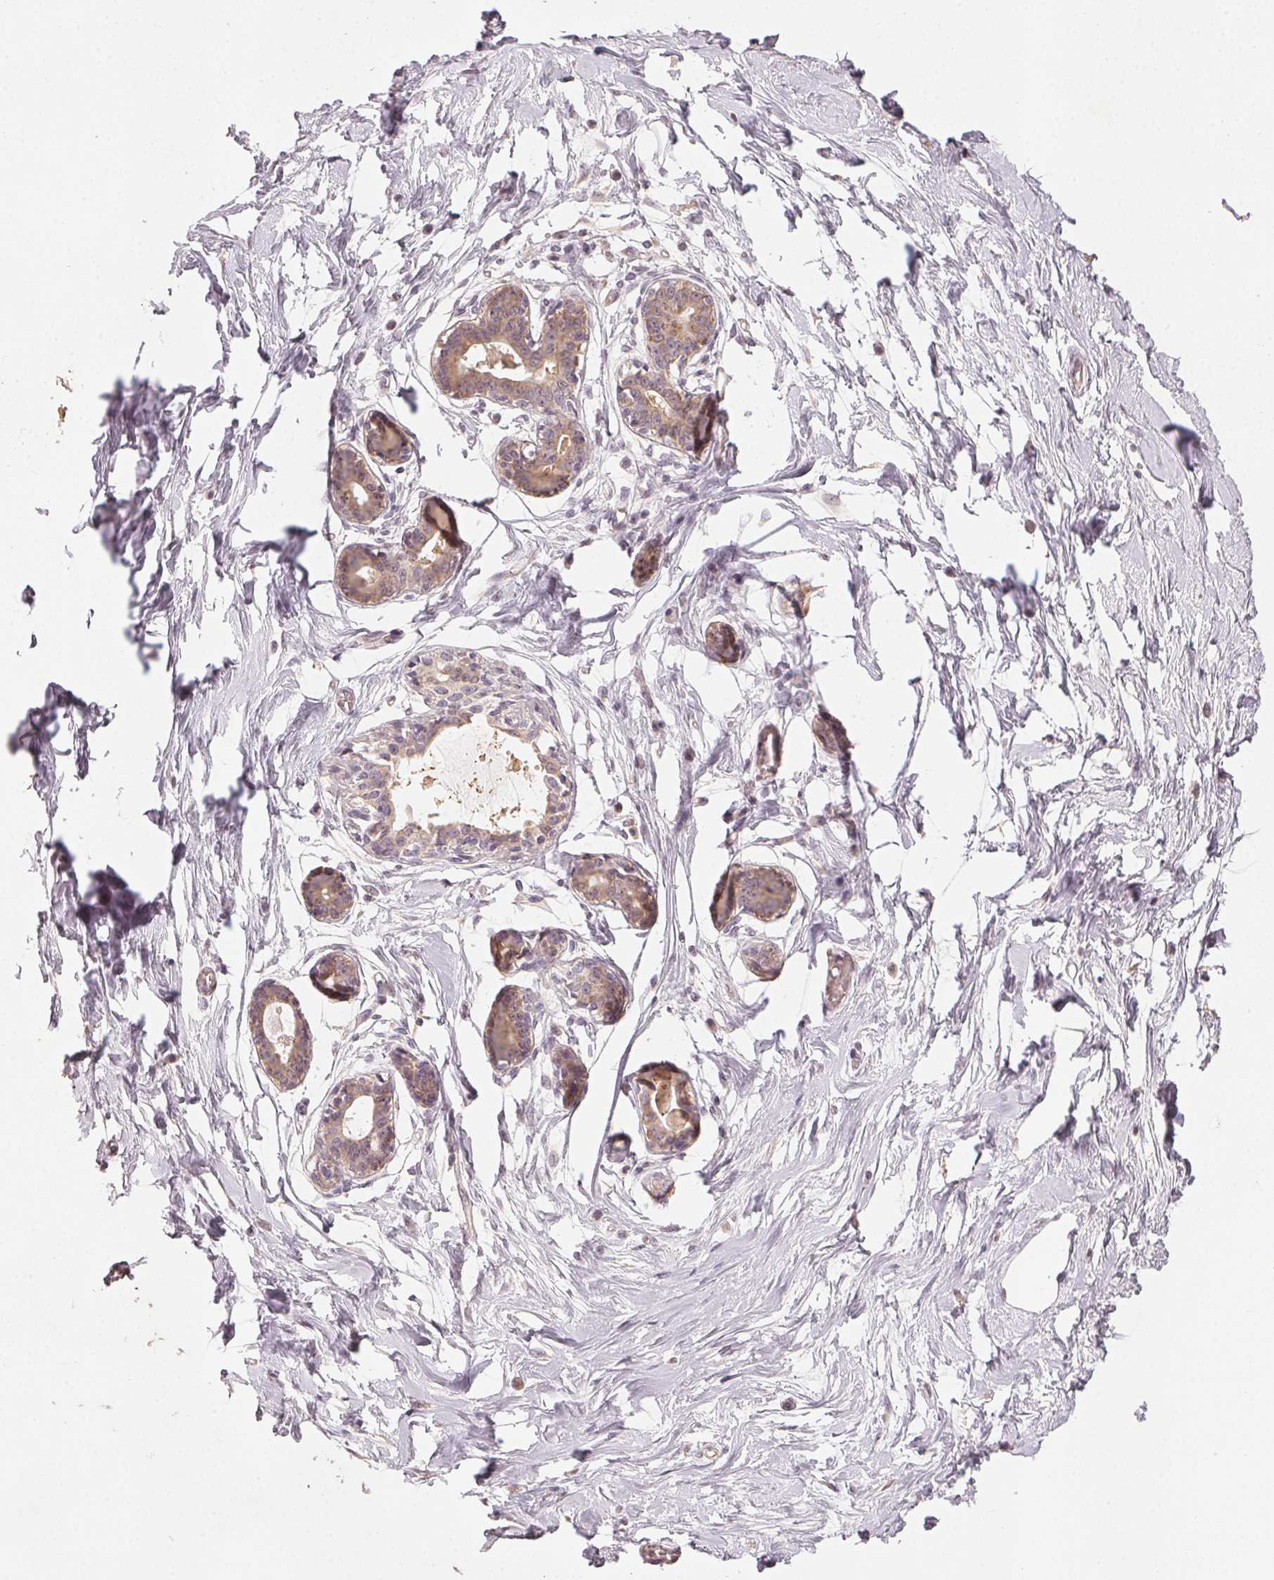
{"staining": {"intensity": "negative", "quantity": "none", "location": "none"}, "tissue": "breast", "cell_type": "Adipocytes", "image_type": "normal", "snomed": [{"axis": "morphology", "description": "Normal tissue, NOS"}, {"axis": "topography", "description": "Breast"}], "caption": "DAB immunohistochemical staining of normal human breast demonstrates no significant positivity in adipocytes.", "gene": "NCOA4", "patient": {"sex": "female", "age": 45}}